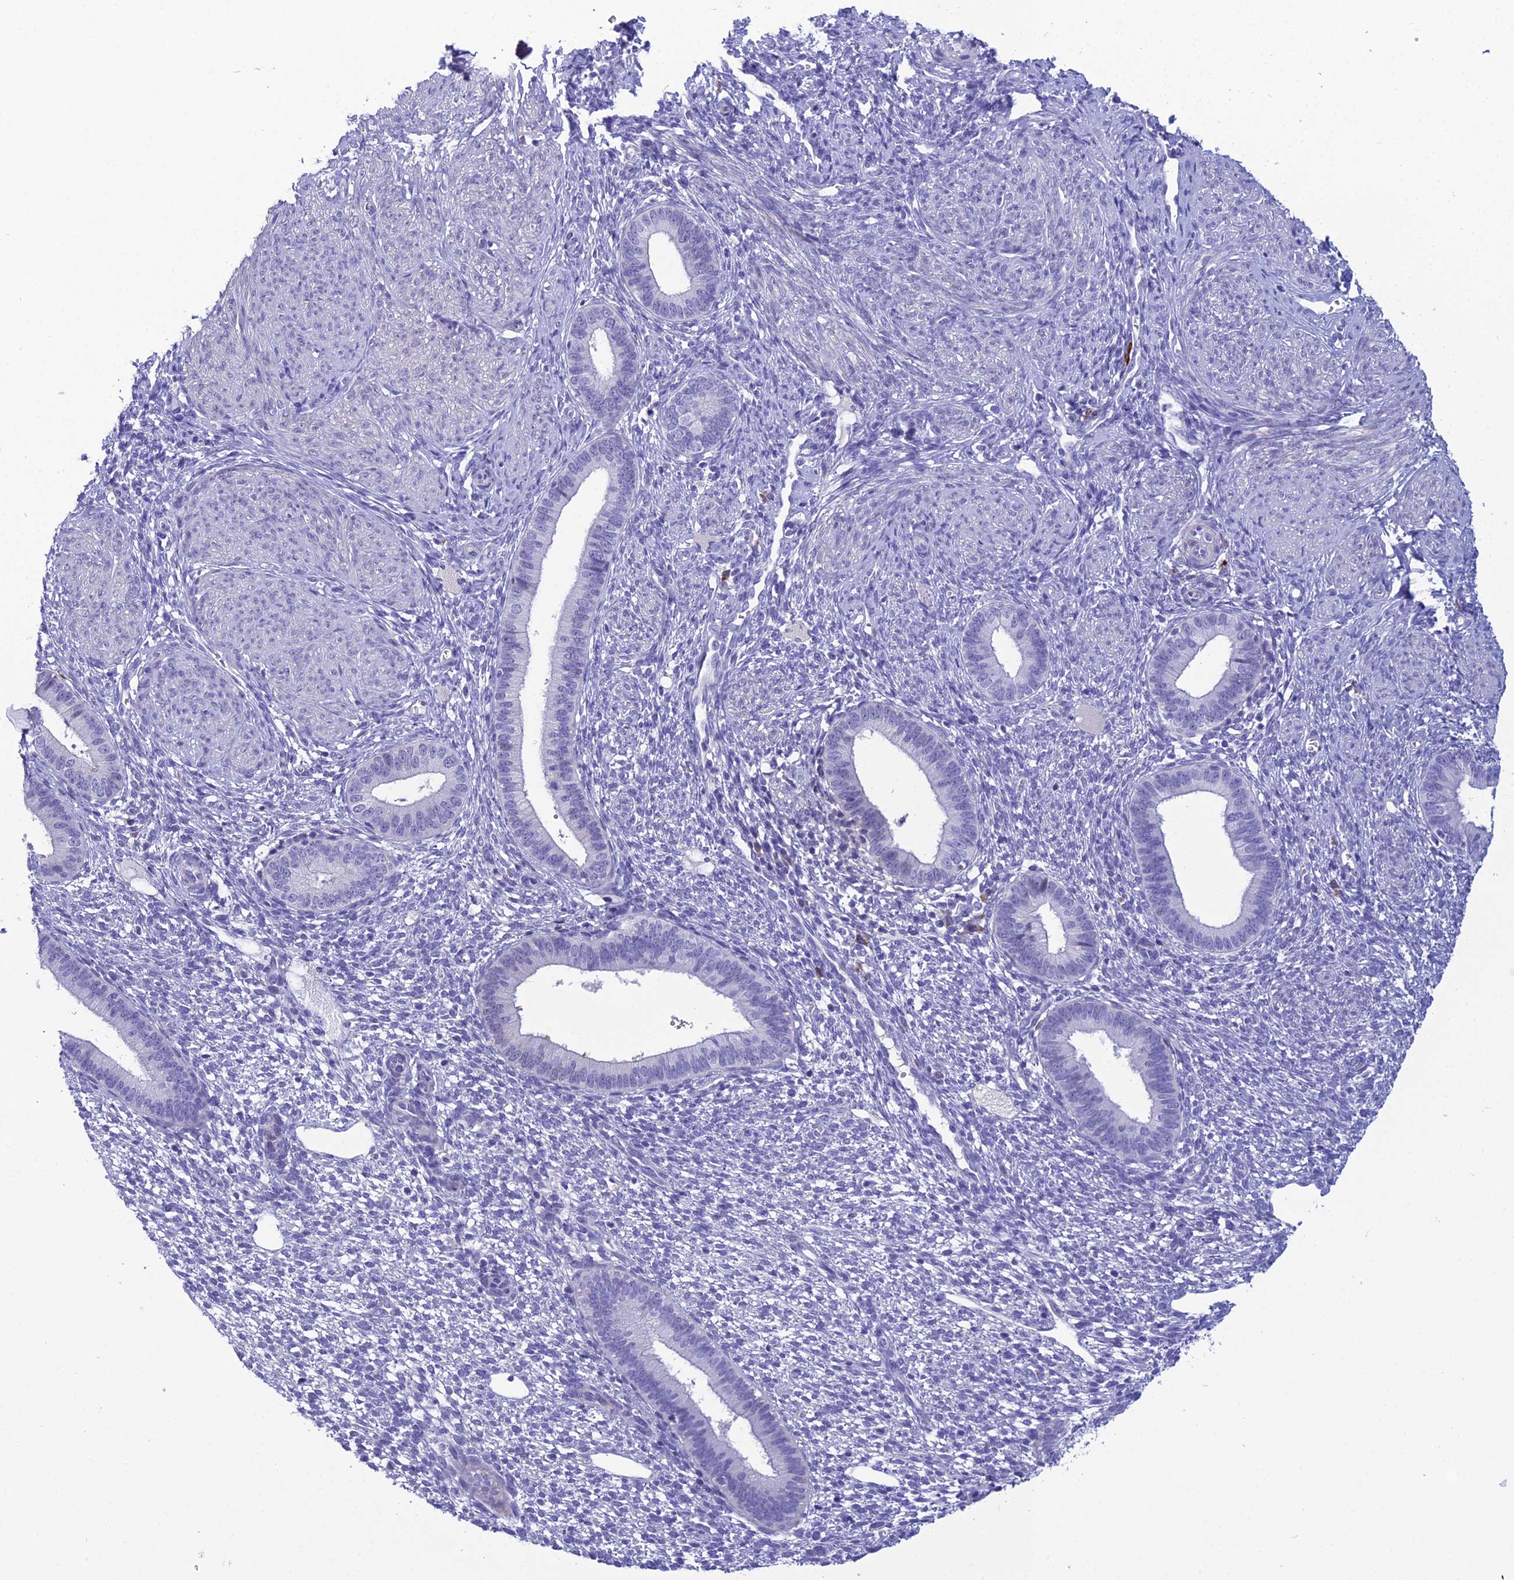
{"staining": {"intensity": "negative", "quantity": "none", "location": "none"}, "tissue": "endometrium", "cell_type": "Cells in endometrial stroma", "image_type": "normal", "snomed": [{"axis": "morphology", "description": "Normal tissue, NOS"}, {"axis": "topography", "description": "Endometrium"}], "caption": "Cells in endometrial stroma show no significant expression in normal endometrium.", "gene": "CRB2", "patient": {"sex": "female", "age": 46}}